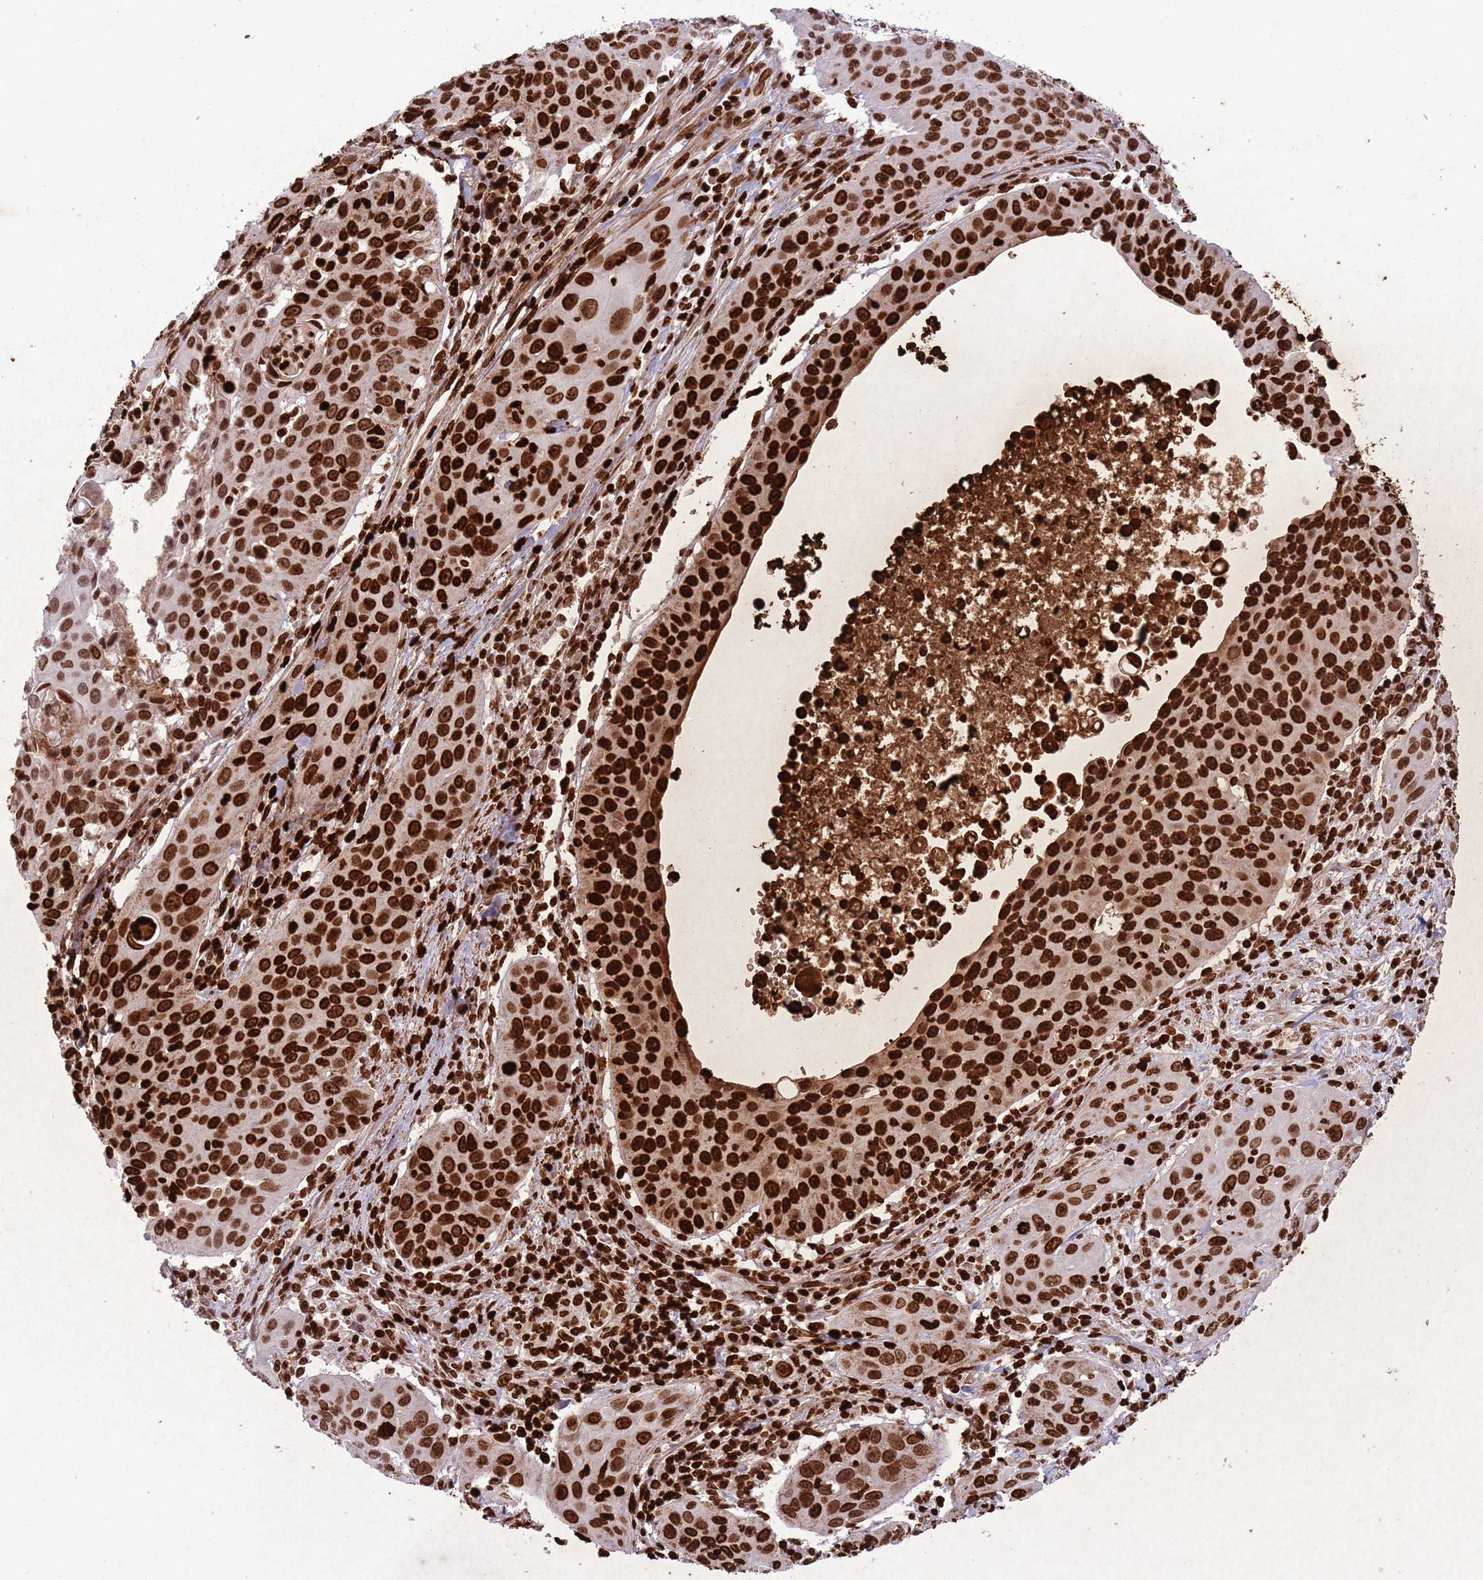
{"staining": {"intensity": "strong", "quantity": ">75%", "location": "nuclear"}, "tissue": "cervical cancer", "cell_type": "Tumor cells", "image_type": "cancer", "snomed": [{"axis": "morphology", "description": "Squamous cell carcinoma, NOS"}, {"axis": "topography", "description": "Cervix"}], "caption": "Tumor cells reveal strong nuclear expression in approximately >75% of cells in cervical cancer (squamous cell carcinoma).", "gene": "CCNI", "patient": {"sex": "female", "age": 36}}